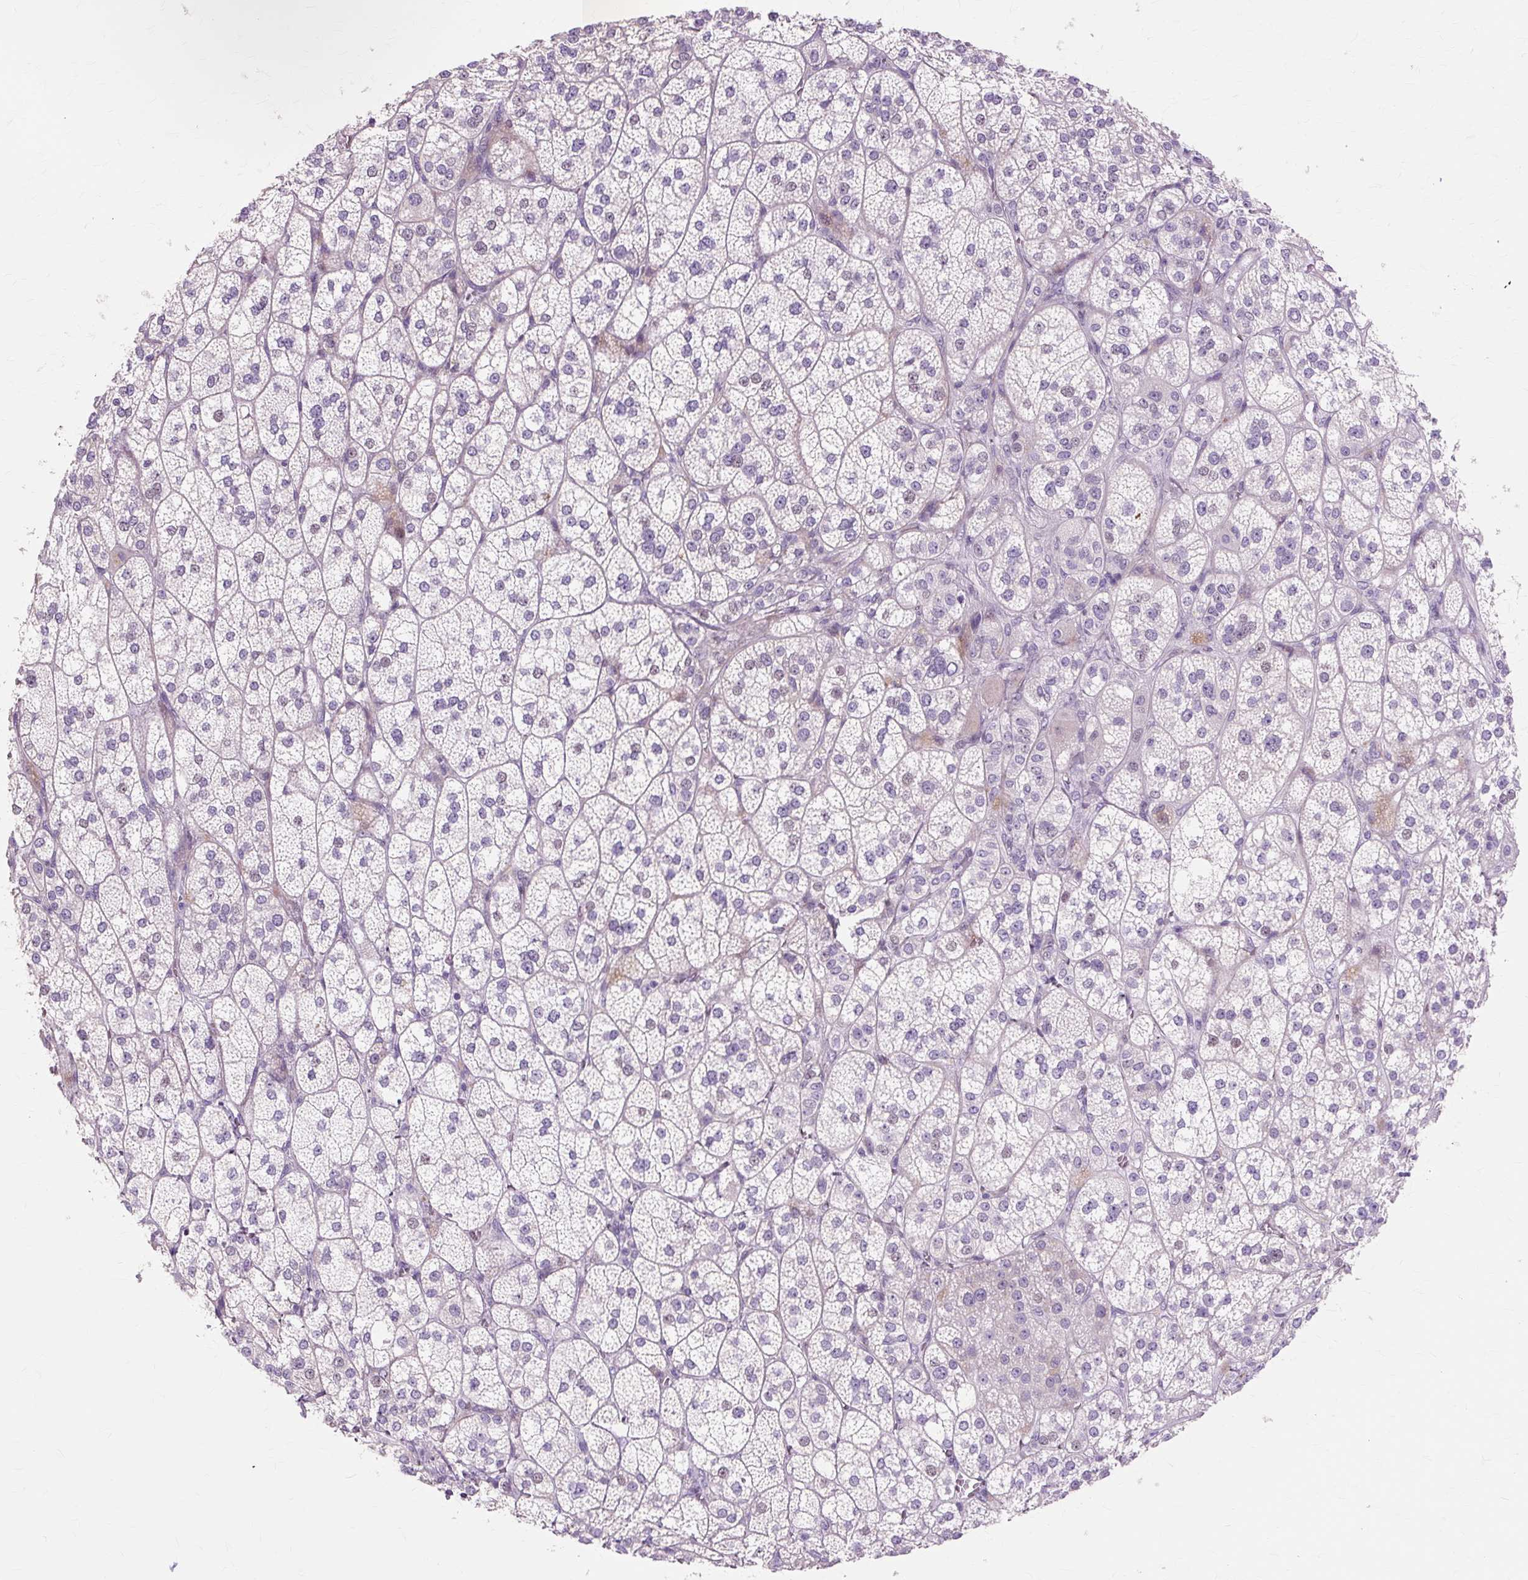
{"staining": {"intensity": "moderate", "quantity": "<25%", "location": "cytoplasmic/membranous"}, "tissue": "adrenal gland", "cell_type": "Glandular cells", "image_type": "normal", "snomed": [{"axis": "morphology", "description": "Normal tissue, NOS"}, {"axis": "topography", "description": "Adrenal gland"}], "caption": "High-power microscopy captured an IHC photomicrograph of normal adrenal gland, revealing moderate cytoplasmic/membranous expression in approximately <25% of glandular cells.", "gene": "IRX2", "patient": {"sex": "female", "age": 60}}